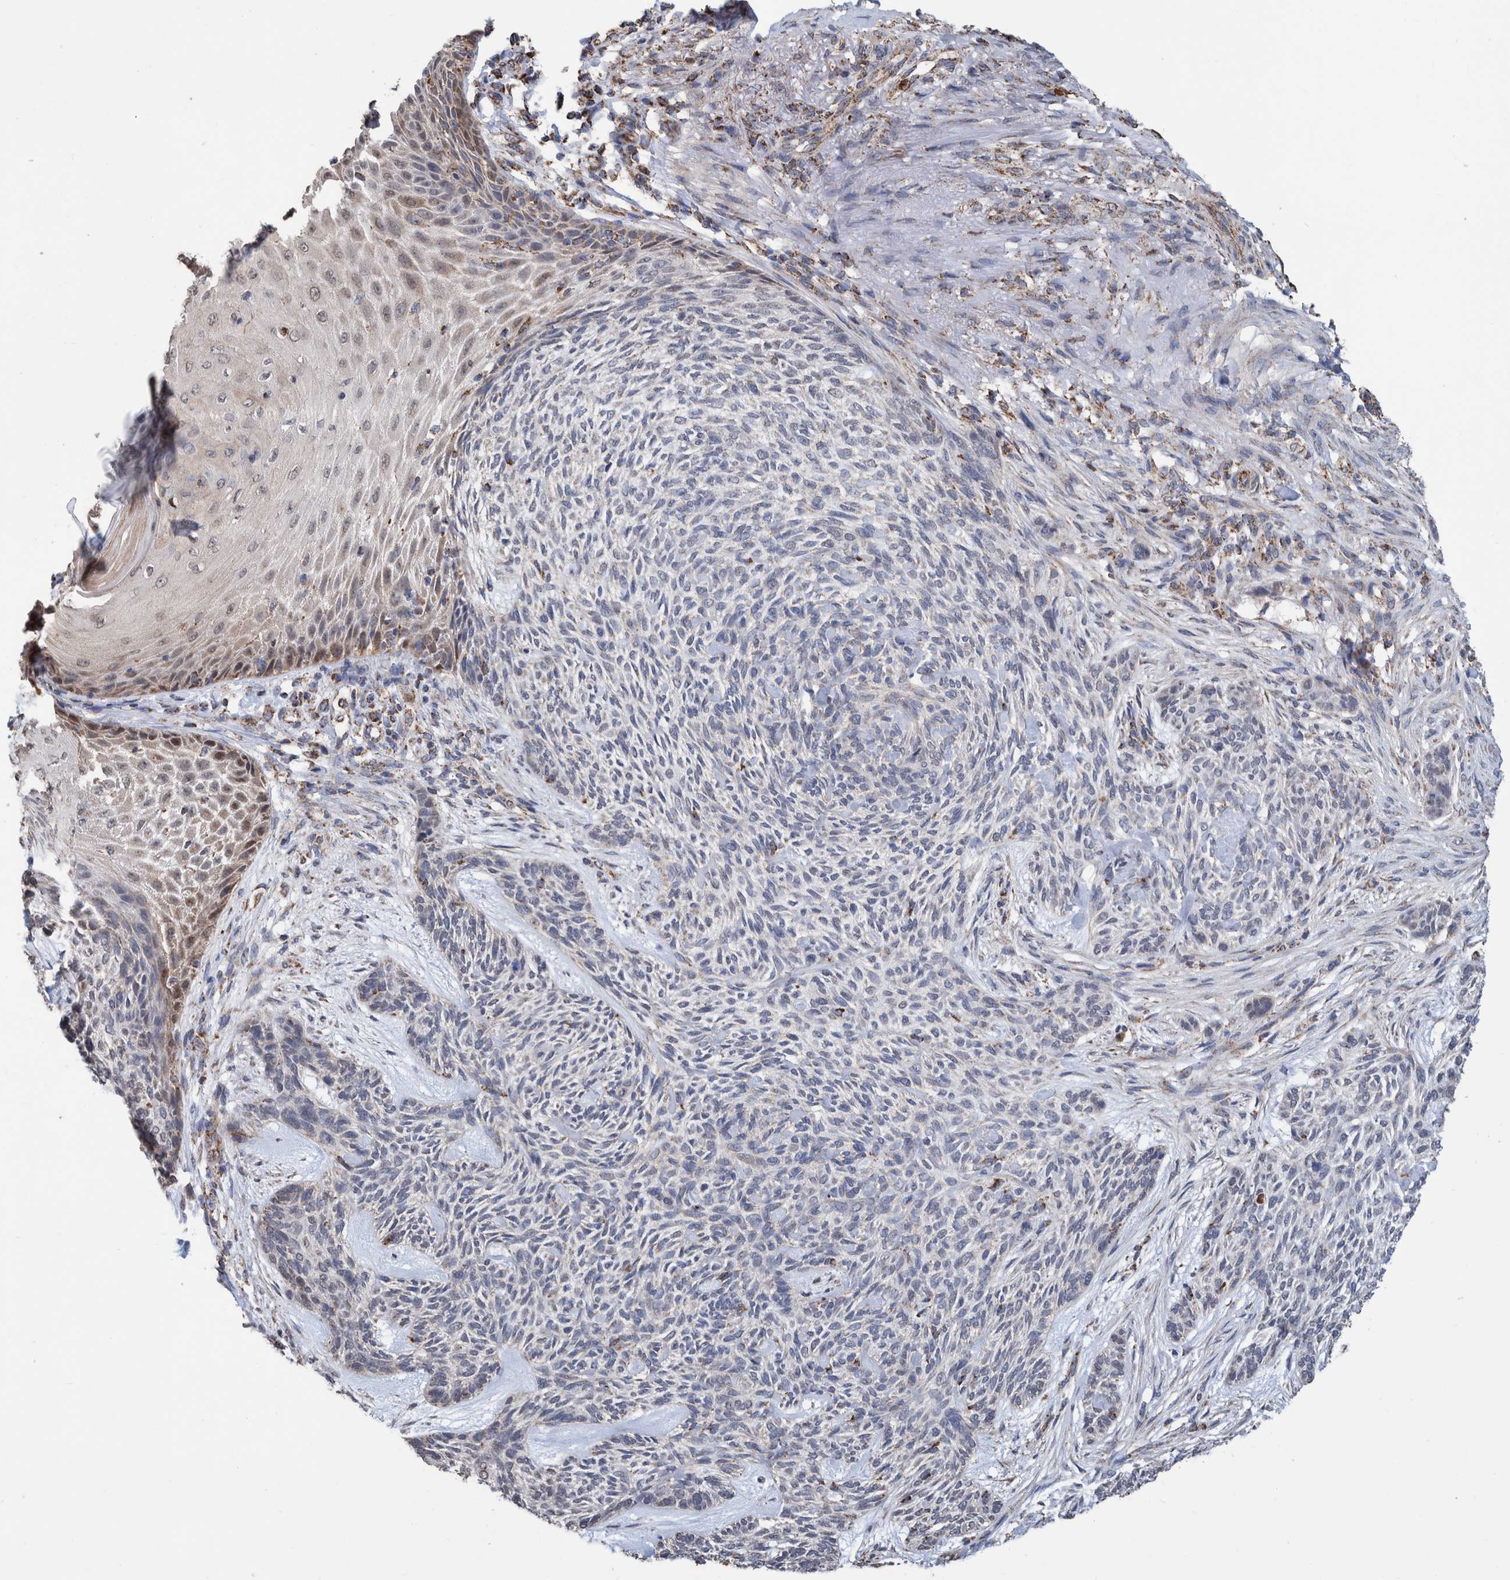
{"staining": {"intensity": "weak", "quantity": "<25%", "location": "cytoplasmic/membranous"}, "tissue": "skin cancer", "cell_type": "Tumor cells", "image_type": "cancer", "snomed": [{"axis": "morphology", "description": "Basal cell carcinoma"}, {"axis": "topography", "description": "Skin"}], "caption": "This is an immunohistochemistry (IHC) histopathology image of human skin basal cell carcinoma. There is no staining in tumor cells.", "gene": "DECR1", "patient": {"sex": "male", "age": 55}}